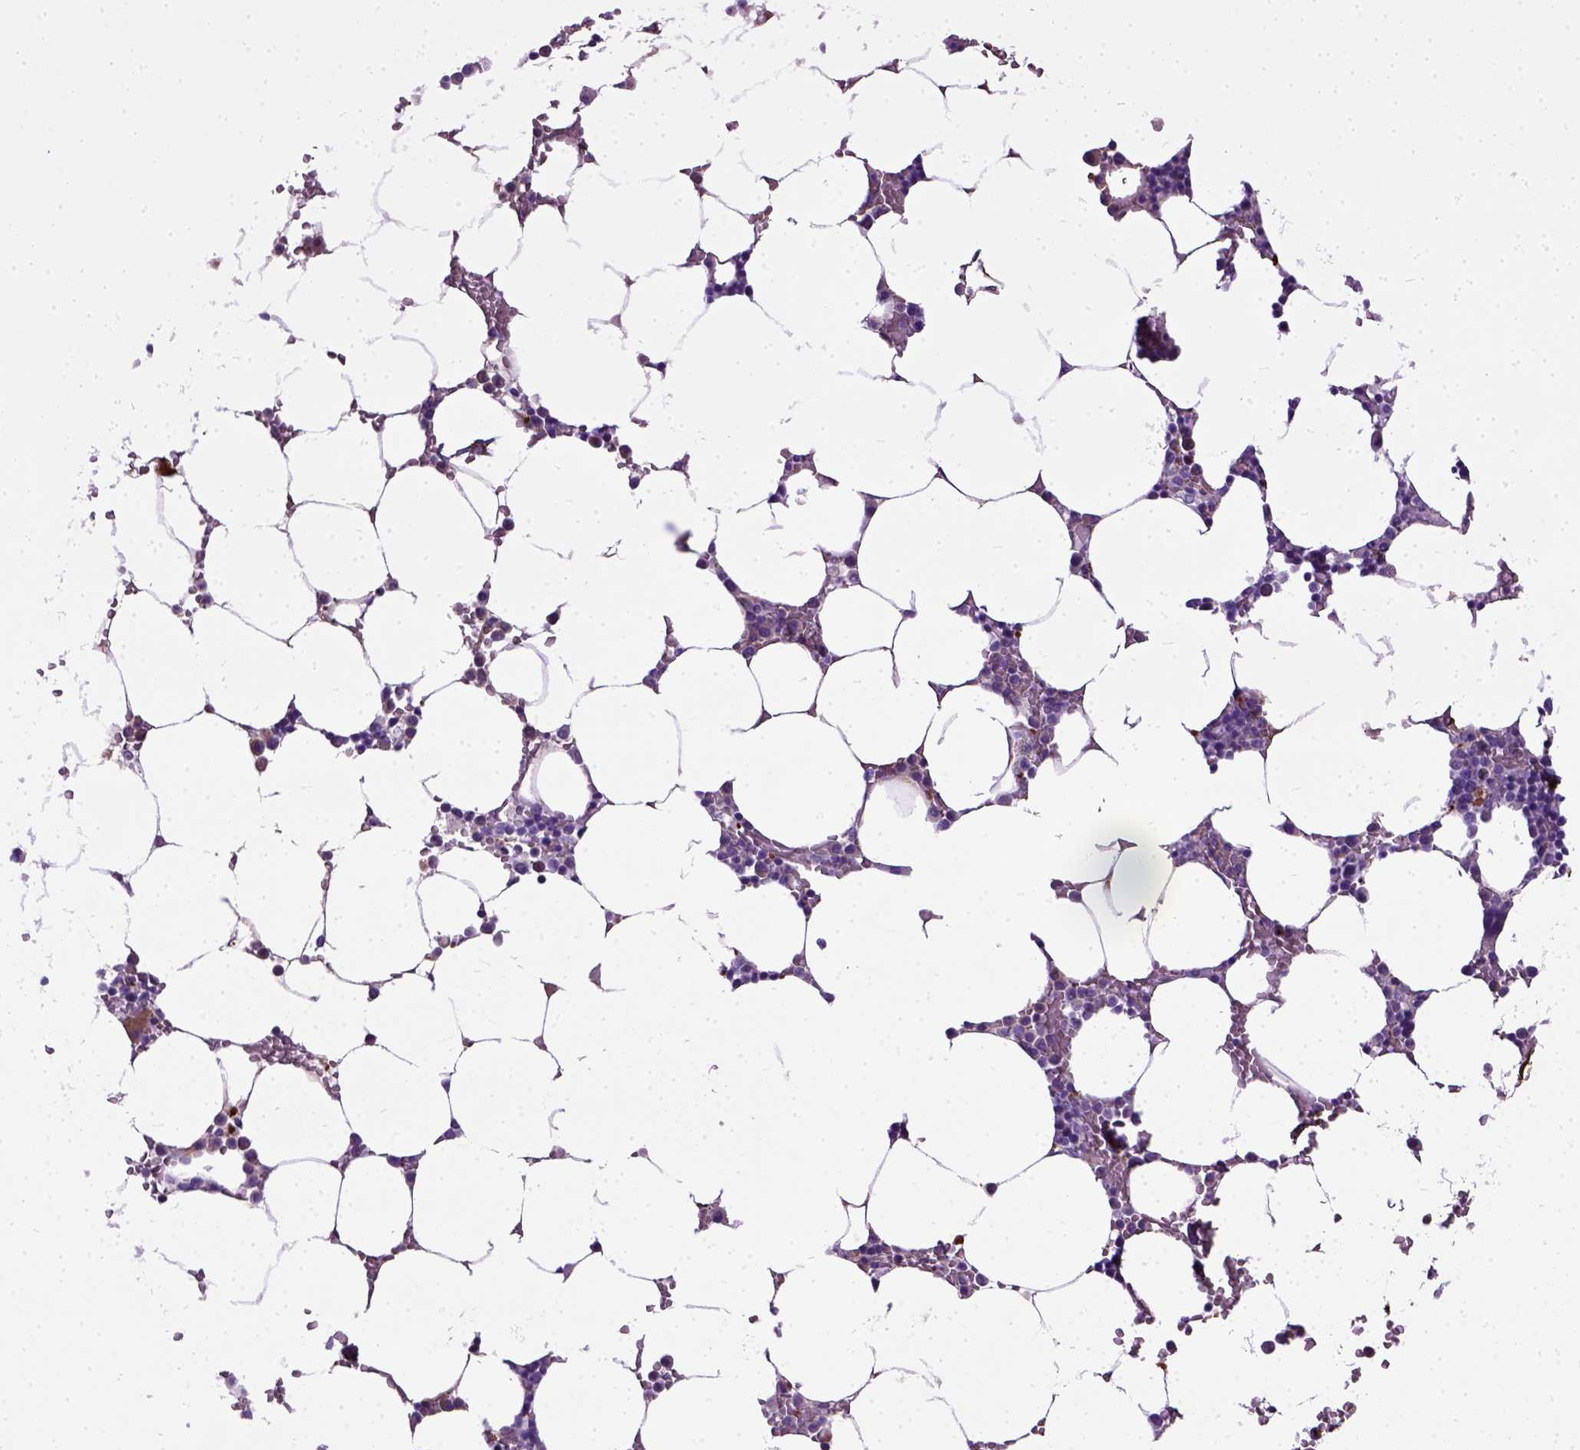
{"staining": {"intensity": "moderate", "quantity": "<25%", "location": "cytoplasmic/membranous"}, "tissue": "bone marrow", "cell_type": "Hematopoietic cells", "image_type": "normal", "snomed": [{"axis": "morphology", "description": "Normal tissue, NOS"}, {"axis": "topography", "description": "Bone marrow"}], "caption": "IHC (DAB) staining of unremarkable bone marrow demonstrates moderate cytoplasmic/membranous protein expression in about <25% of hematopoietic cells. (DAB (3,3'-diaminobenzidine) = brown stain, brightfield microscopy at high magnification).", "gene": "ADAMTS8", "patient": {"sex": "female", "age": 52}}